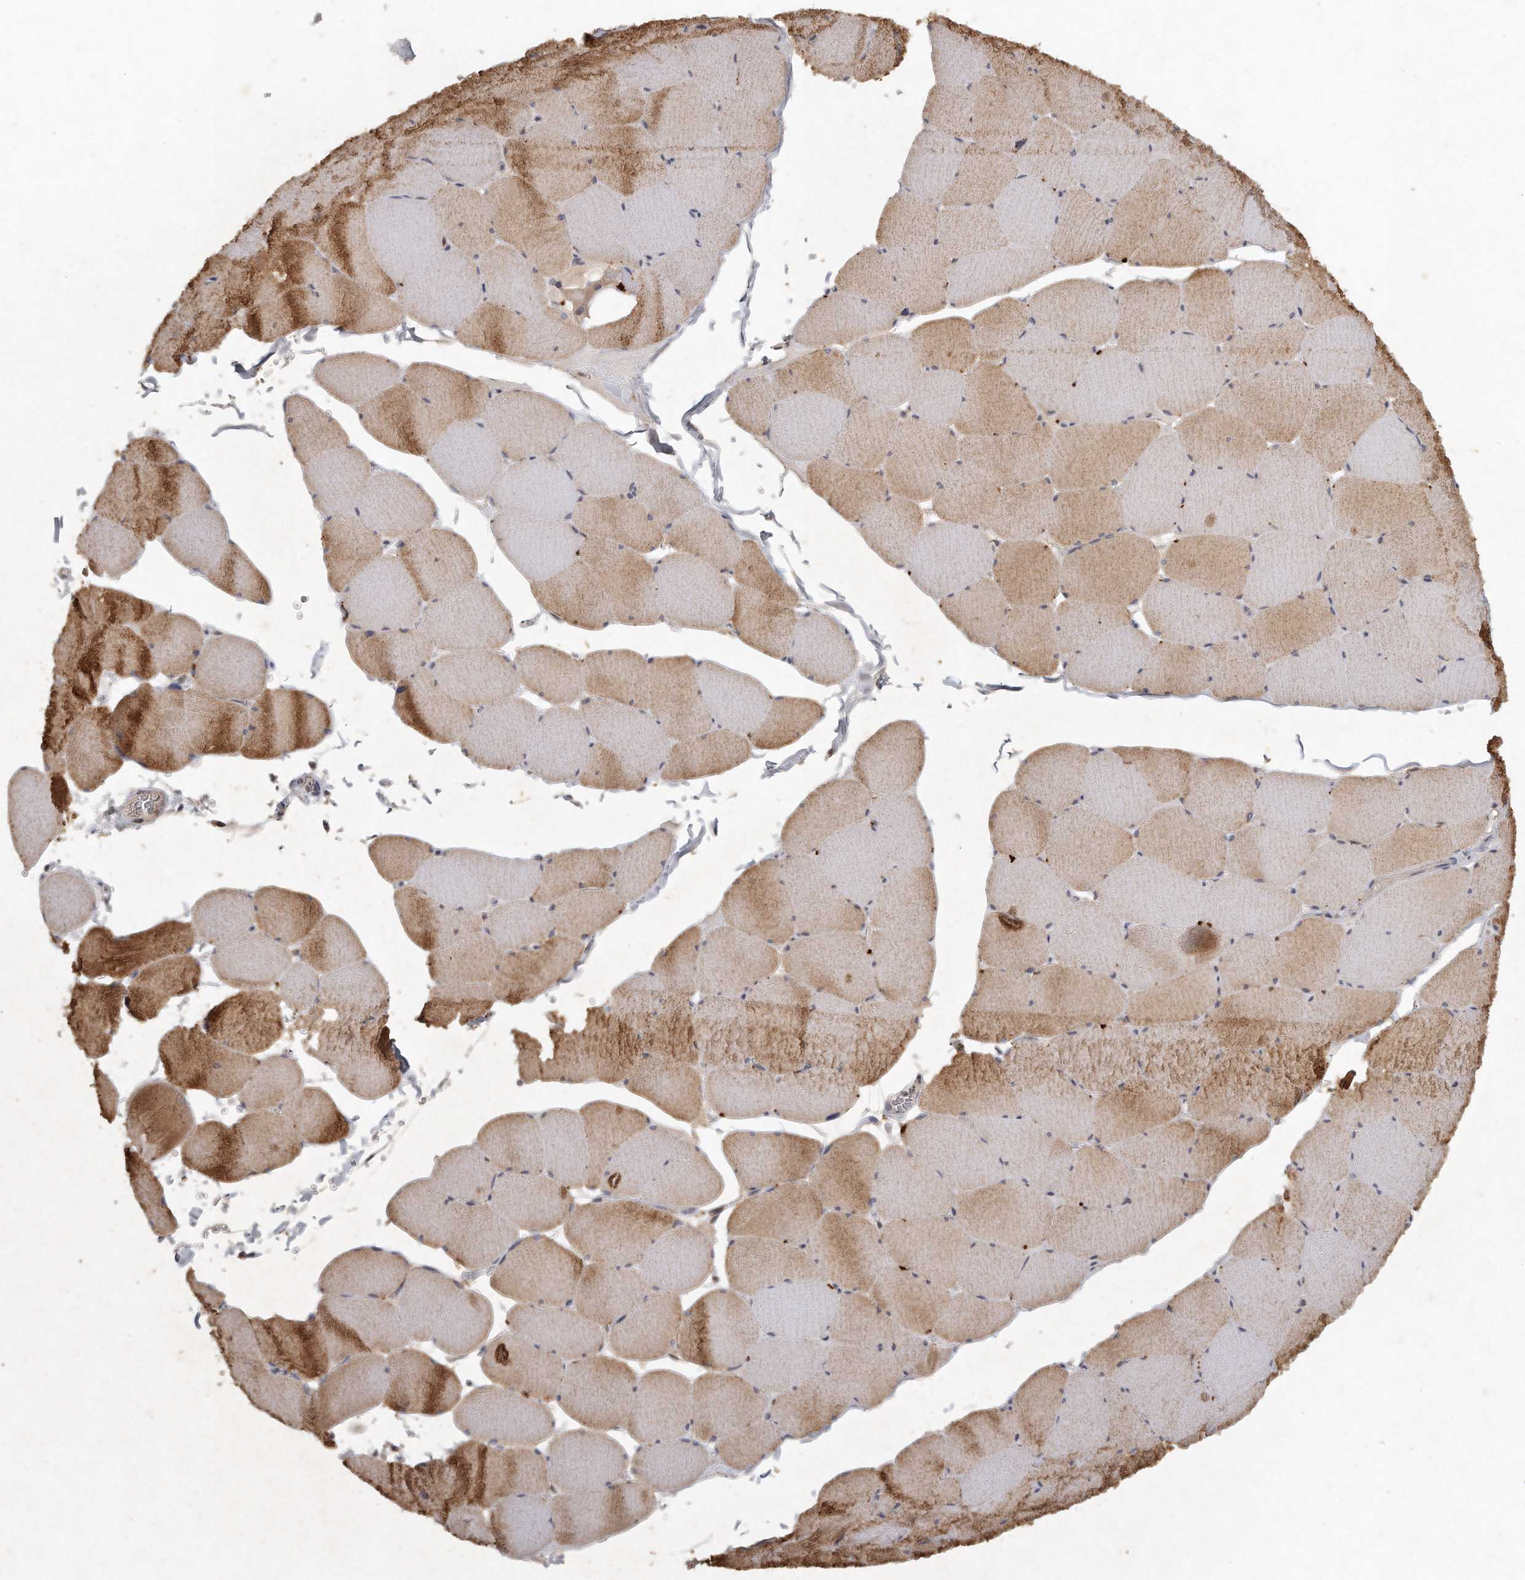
{"staining": {"intensity": "moderate", "quantity": "25%-75%", "location": "cytoplasmic/membranous"}, "tissue": "skeletal muscle", "cell_type": "Myocytes", "image_type": "normal", "snomed": [{"axis": "morphology", "description": "Normal tissue, NOS"}, {"axis": "topography", "description": "Skeletal muscle"}, {"axis": "topography", "description": "Head-Neck"}], "caption": "Immunohistochemistry (IHC) histopathology image of normal skeletal muscle stained for a protein (brown), which displays medium levels of moderate cytoplasmic/membranous staining in about 25%-75% of myocytes.", "gene": "LGALS8", "patient": {"sex": "male", "age": 66}}